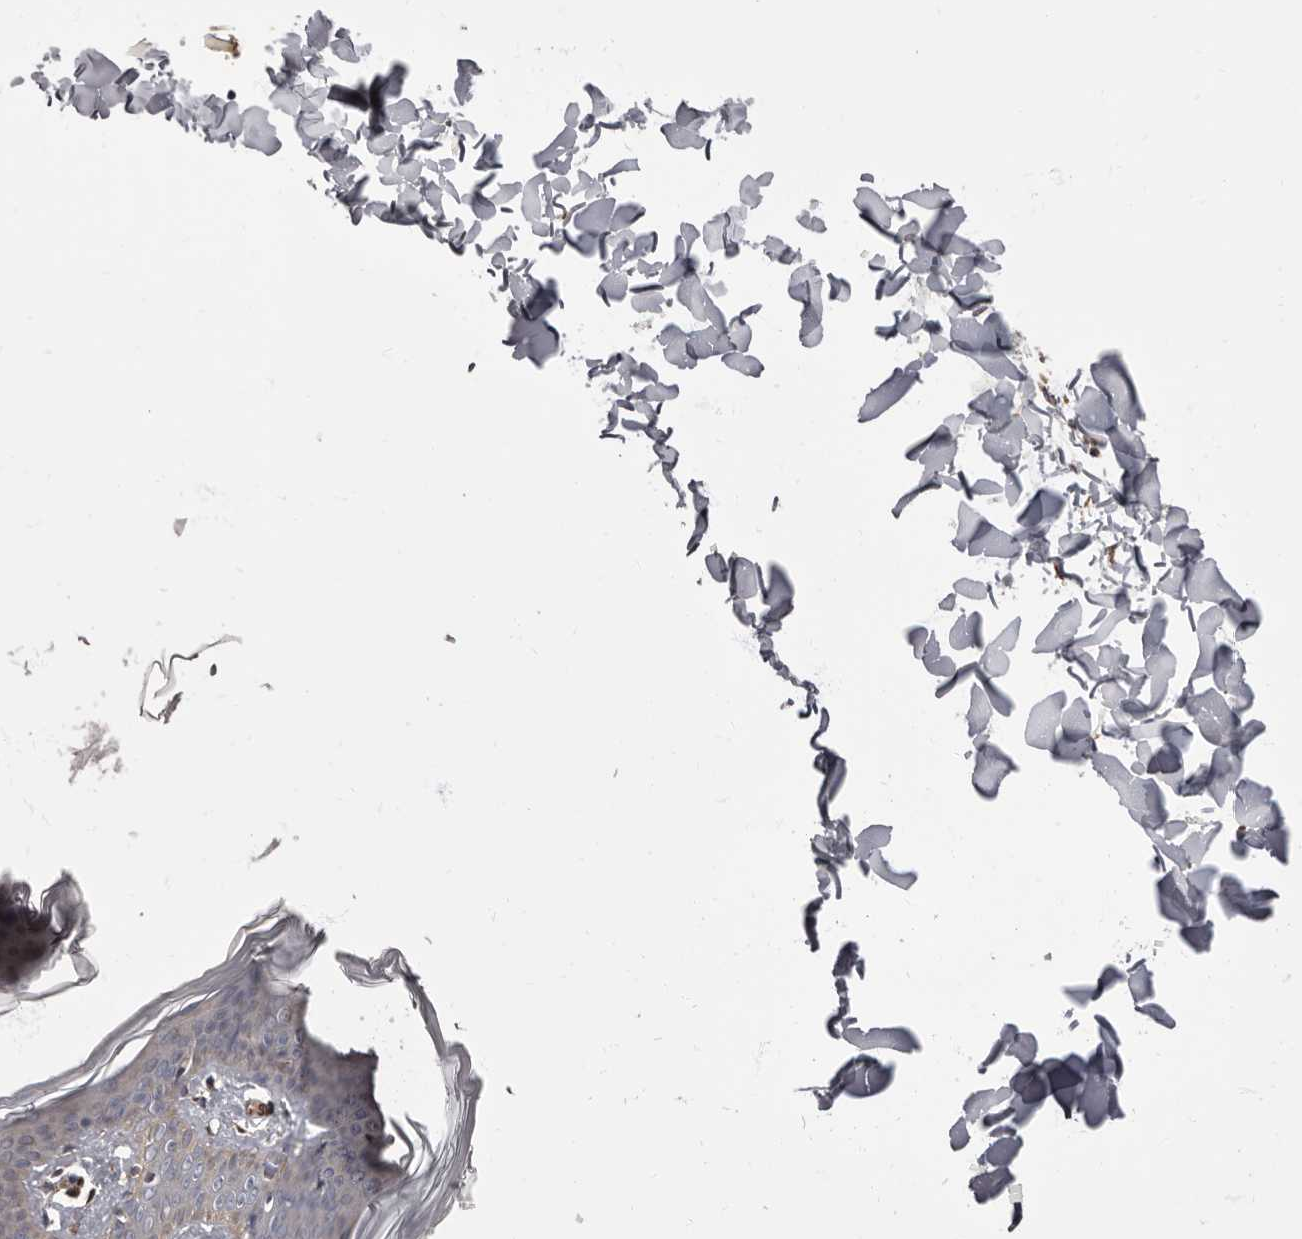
{"staining": {"intensity": "negative", "quantity": "none", "location": "none"}, "tissue": "skin", "cell_type": "Fibroblasts", "image_type": "normal", "snomed": [{"axis": "morphology", "description": "Normal tissue, NOS"}, {"axis": "topography", "description": "Skin"}], "caption": "Immunohistochemical staining of benign human skin displays no significant expression in fibroblasts.", "gene": "ADCY2", "patient": {"sex": "female", "age": 17}}